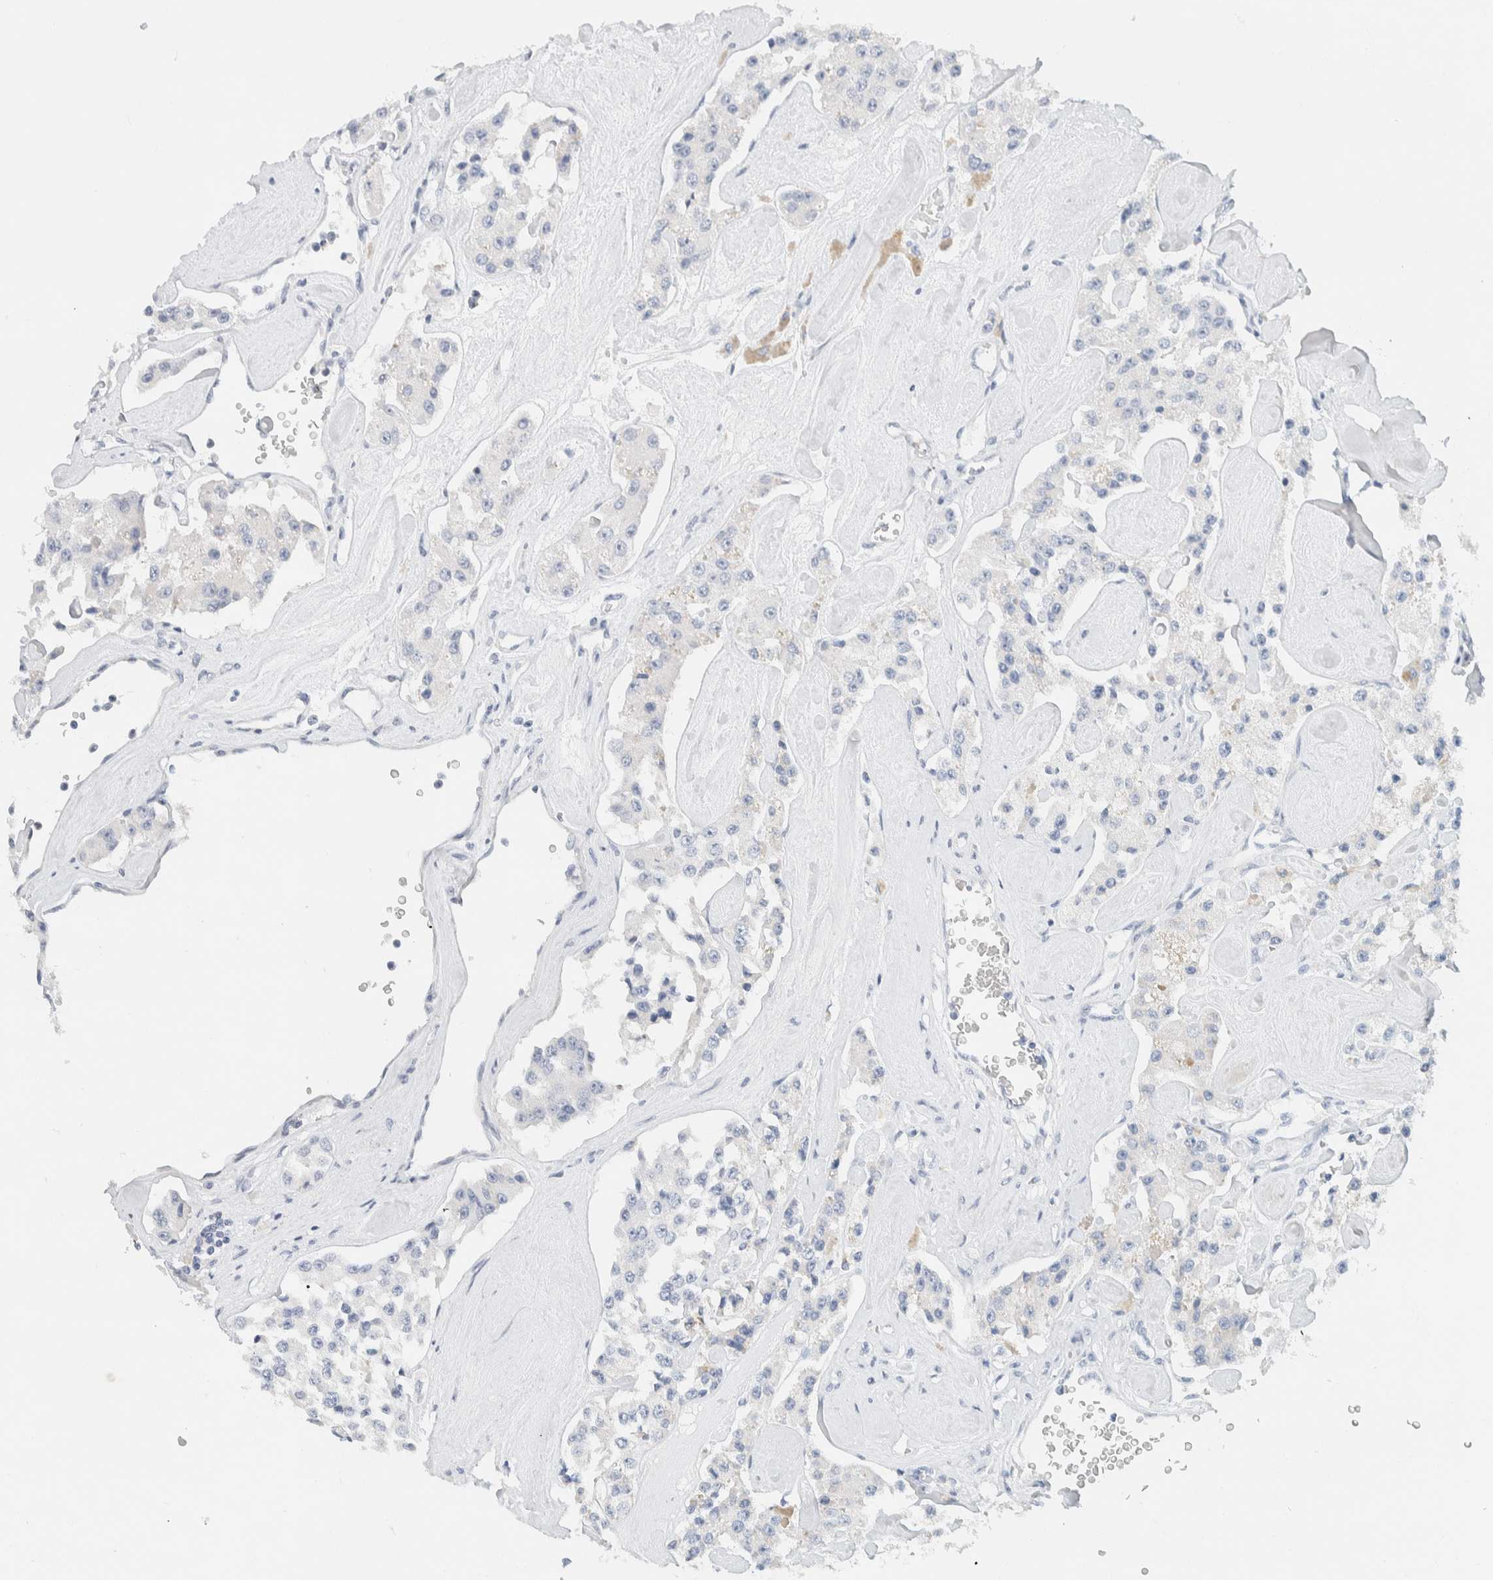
{"staining": {"intensity": "negative", "quantity": "none", "location": "none"}, "tissue": "carcinoid", "cell_type": "Tumor cells", "image_type": "cancer", "snomed": [{"axis": "morphology", "description": "Carcinoid, malignant, NOS"}, {"axis": "topography", "description": "Pancreas"}], "caption": "High power microscopy histopathology image of an immunohistochemistry image of carcinoid (malignant), revealing no significant staining in tumor cells.", "gene": "ALOX12B", "patient": {"sex": "male", "age": 41}}